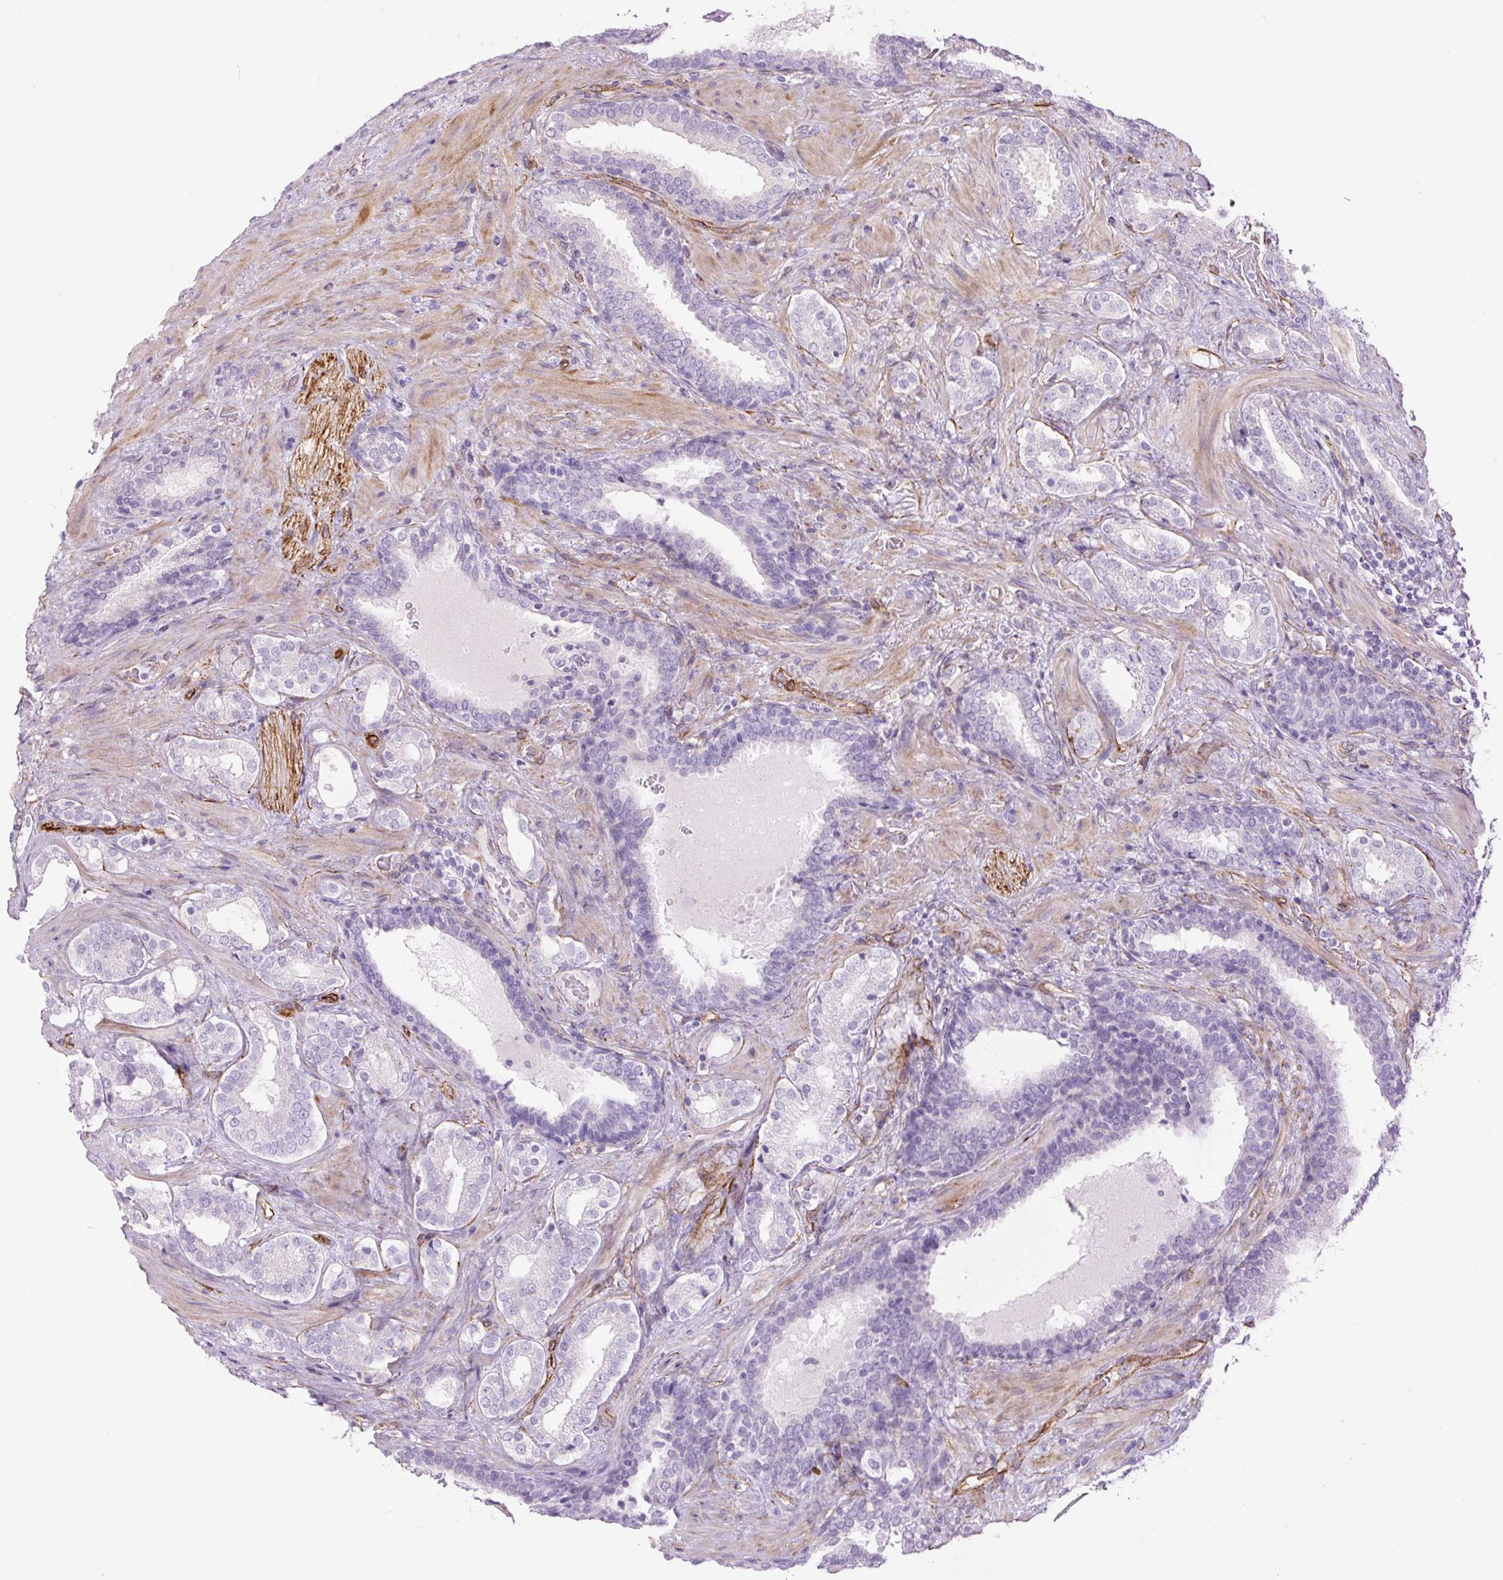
{"staining": {"intensity": "negative", "quantity": "none", "location": "none"}, "tissue": "prostate cancer", "cell_type": "Tumor cells", "image_type": "cancer", "snomed": [{"axis": "morphology", "description": "Adenocarcinoma, High grade"}, {"axis": "topography", "description": "Prostate"}], "caption": "Human prostate cancer stained for a protein using immunohistochemistry demonstrates no expression in tumor cells.", "gene": "NES", "patient": {"sex": "male", "age": 65}}